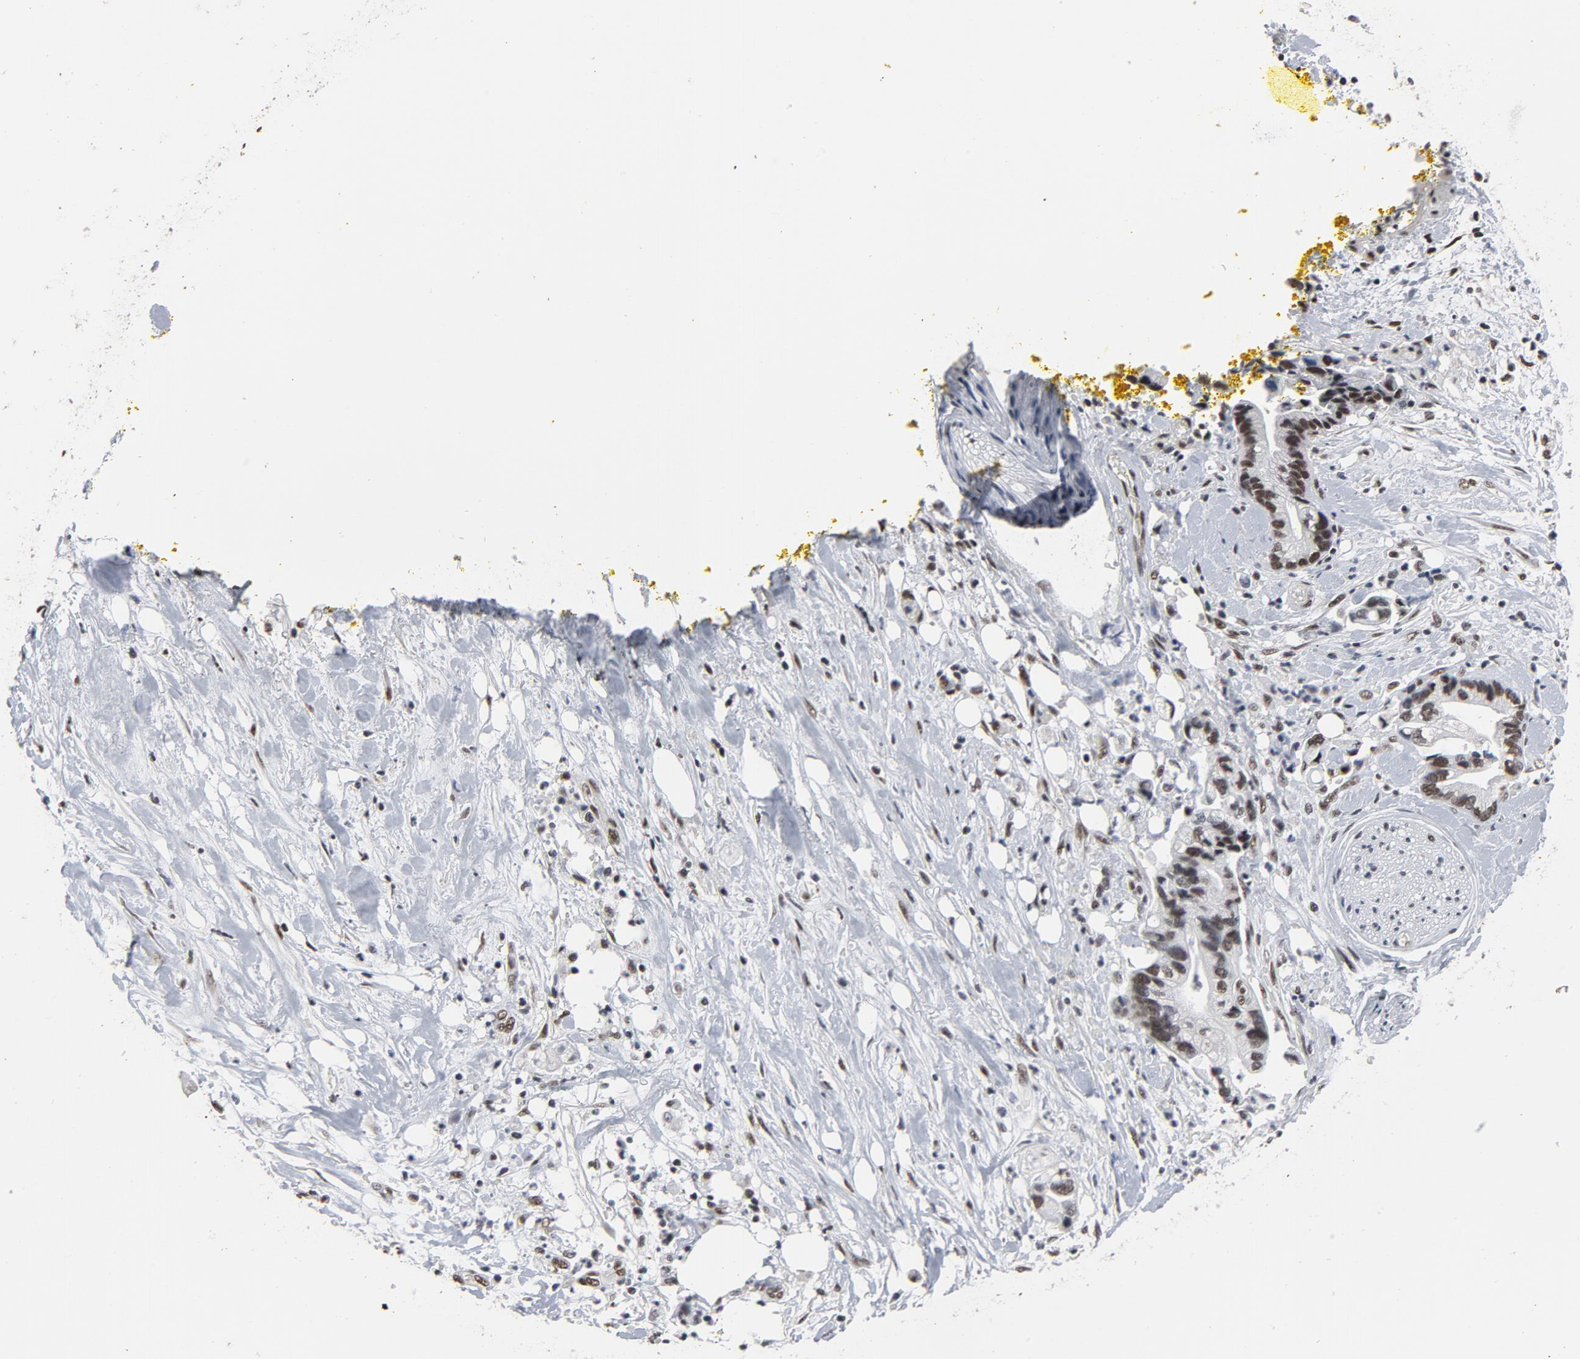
{"staining": {"intensity": "moderate", "quantity": ">75%", "location": "nuclear"}, "tissue": "pancreatic cancer", "cell_type": "Tumor cells", "image_type": "cancer", "snomed": [{"axis": "morphology", "description": "Adenocarcinoma, NOS"}, {"axis": "topography", "description": "Pancreas"}], "caption": "Immunohistochemistry (IHC) (DAB (3,3'-diaminobenzidine)) staining of pancreatic cancer (adenocarcinoma) shows moderate nuclear protein staining in approximately >75% of tumor cells. The protein of interest is stained brown, and the nuclei are stained in blue (DAB IHC with brightfield microscopy, high magnification).", "gene": "MRE11", "patient": {"sex": "male", "age": 70}}